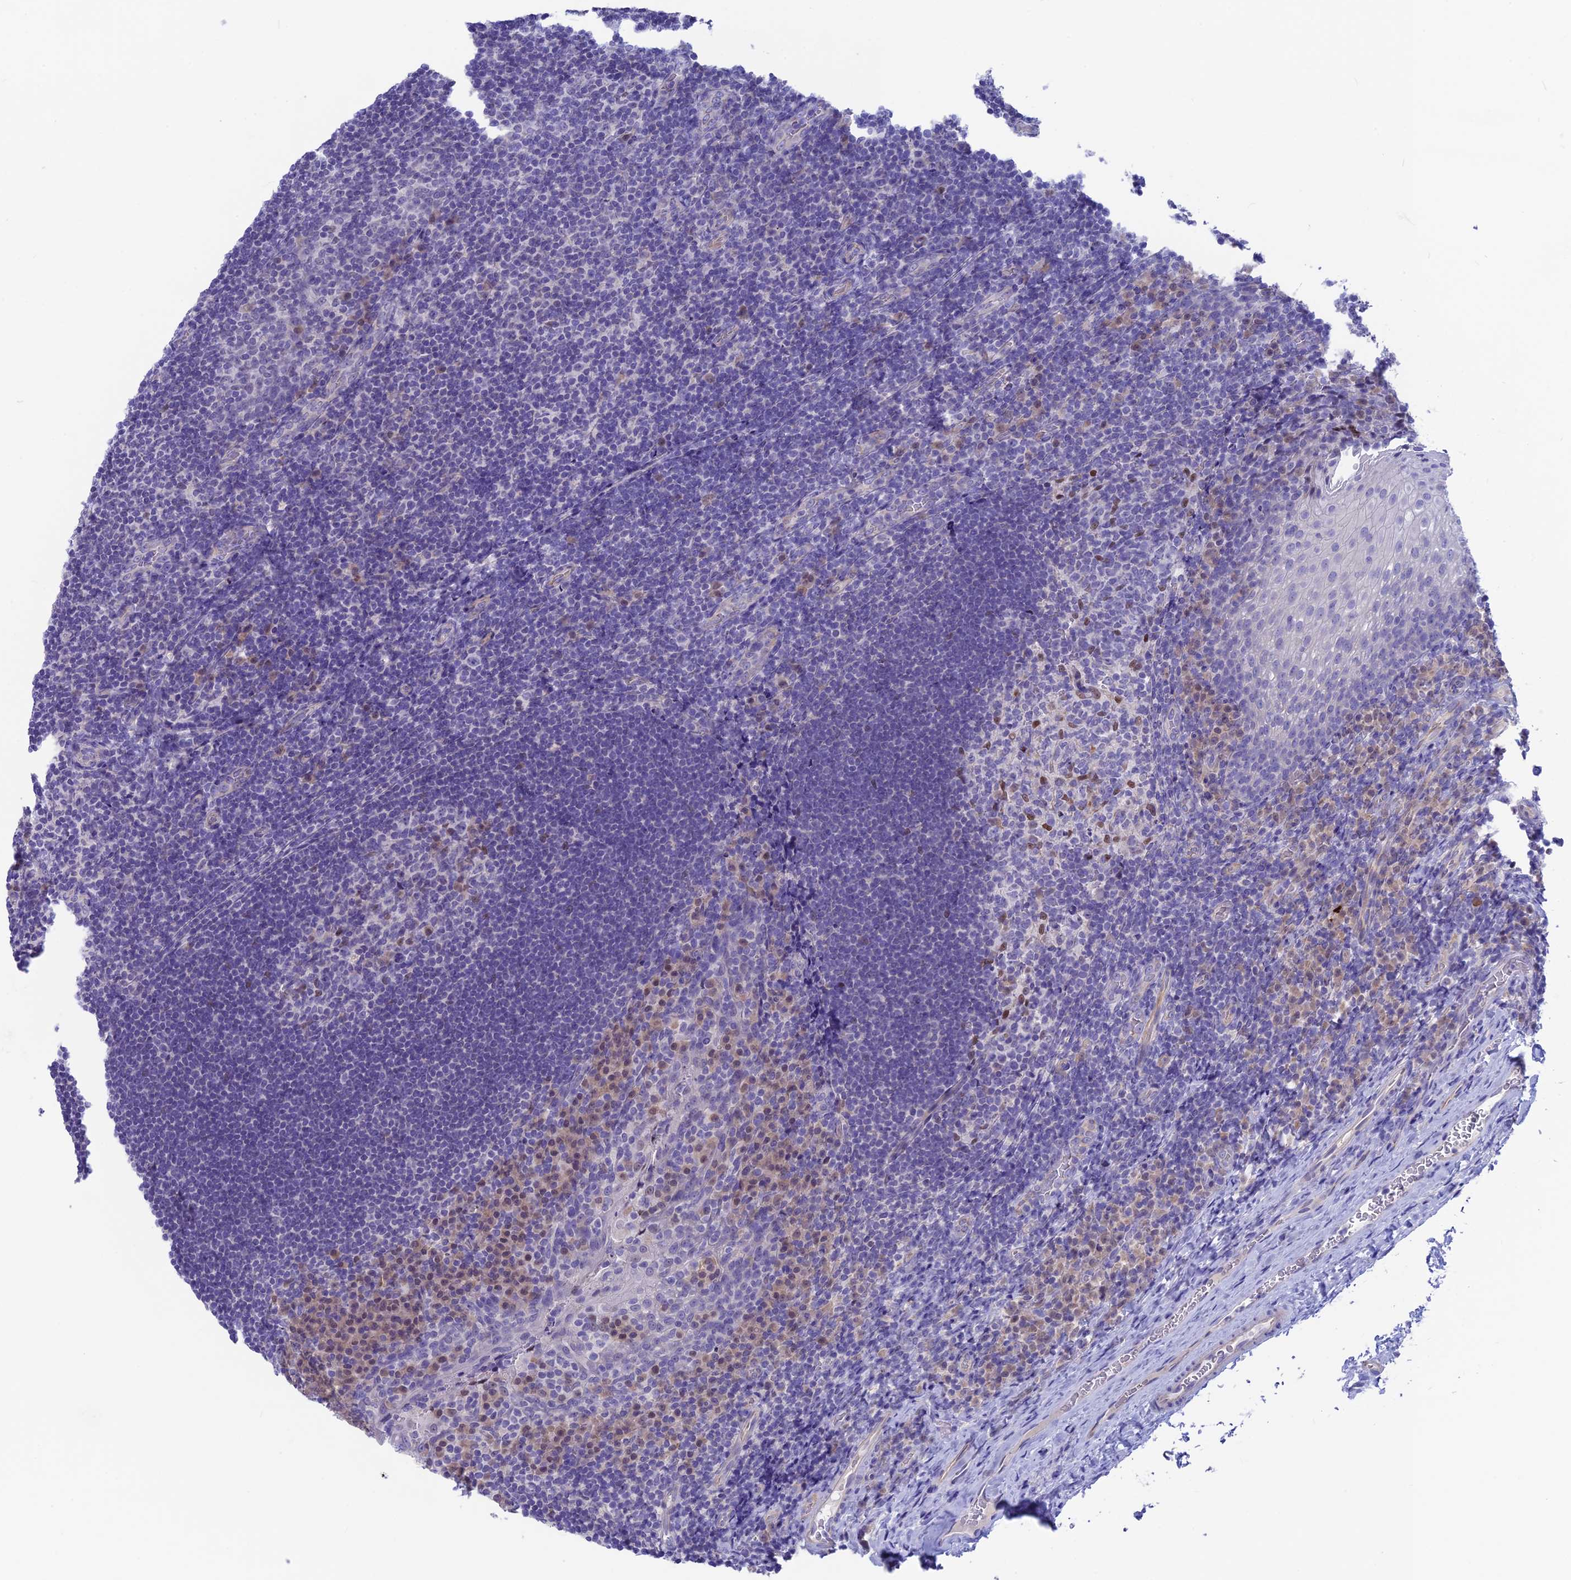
{"staining": {"intensity": "weak", "quantity": "<25%", "location": "nuclear"}, "tissue": "tonsil", "cell_type": "Germinal center cells", "image_type": "normal", "snomed": [{"axis": "morphology", "description": "Normal tissue, NOS"}, {"axis": "topography", "description": "Tonsil"}], "caption": "High magnification brightfield microscopy of normal tonsil stained with DAB (3,3'-diaminobenzidine) (brown) and counterstained with hematoxylin (blue): germinal center cells show no significant expression. (Immunohistochemistry (ihc), brightfield microscopy, high magnification).", "gene": "SNTN", "patient": {"sex": "male", "age": 17}}